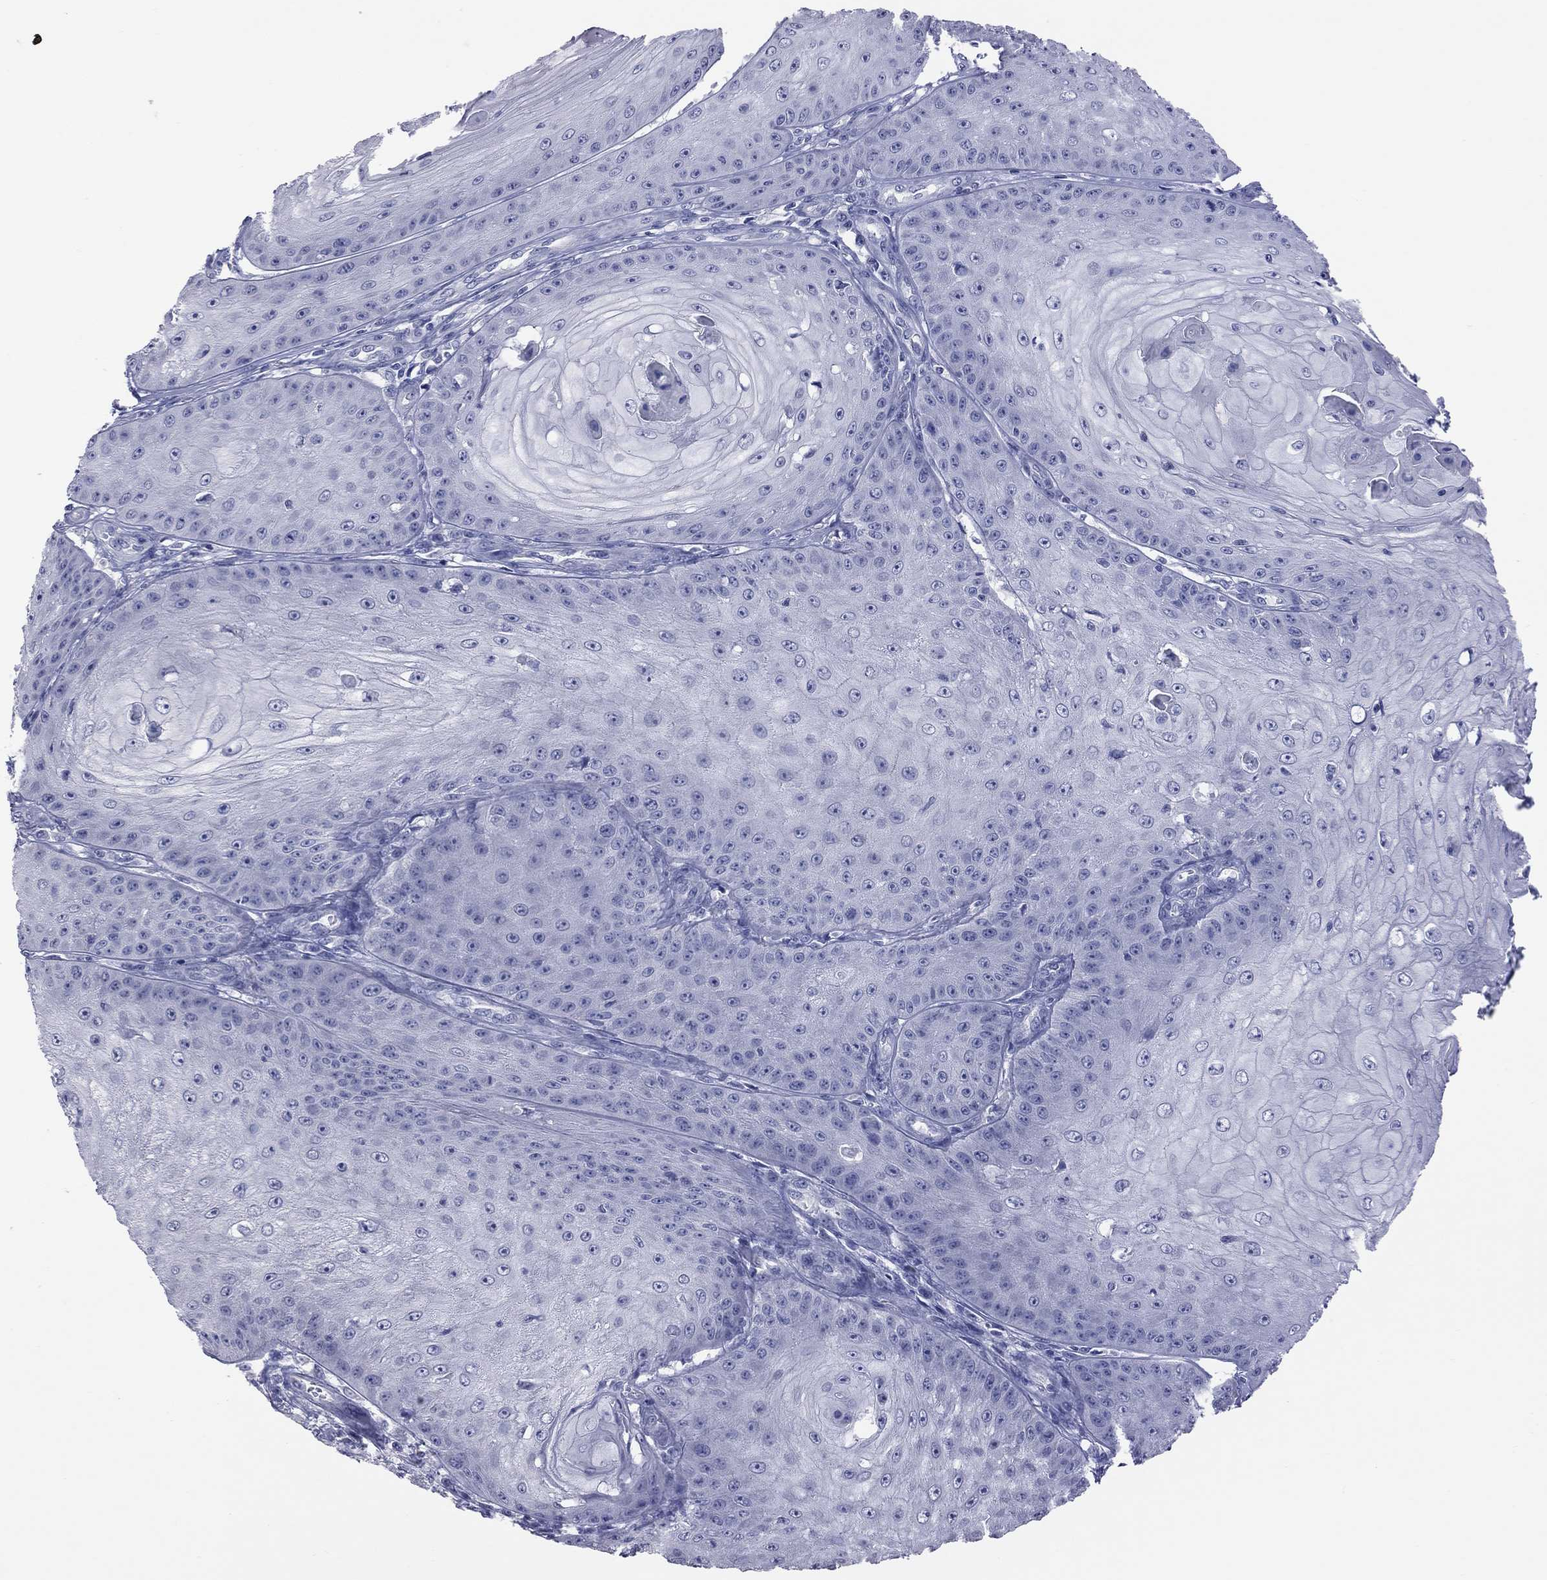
{"staining": {"intensity": "negative", "quantity": "none", "location": "none"}, "tissue": "skin cancer", "cell_type": "Tumor cells", "image_type": "cancer", "snomed": [{"axis": "morphology", "description": "Squamous cell carcinoma, NOS"}, {"axis": "topography", "description": "Skin"}], "caption": "A micrograph of skin cancer (squamous cell carcinoma) stained for a protein reveals no brown staining in tumor cells.", "gene": "HYLS1", "patient": {"sex": "male", "age": 70}}